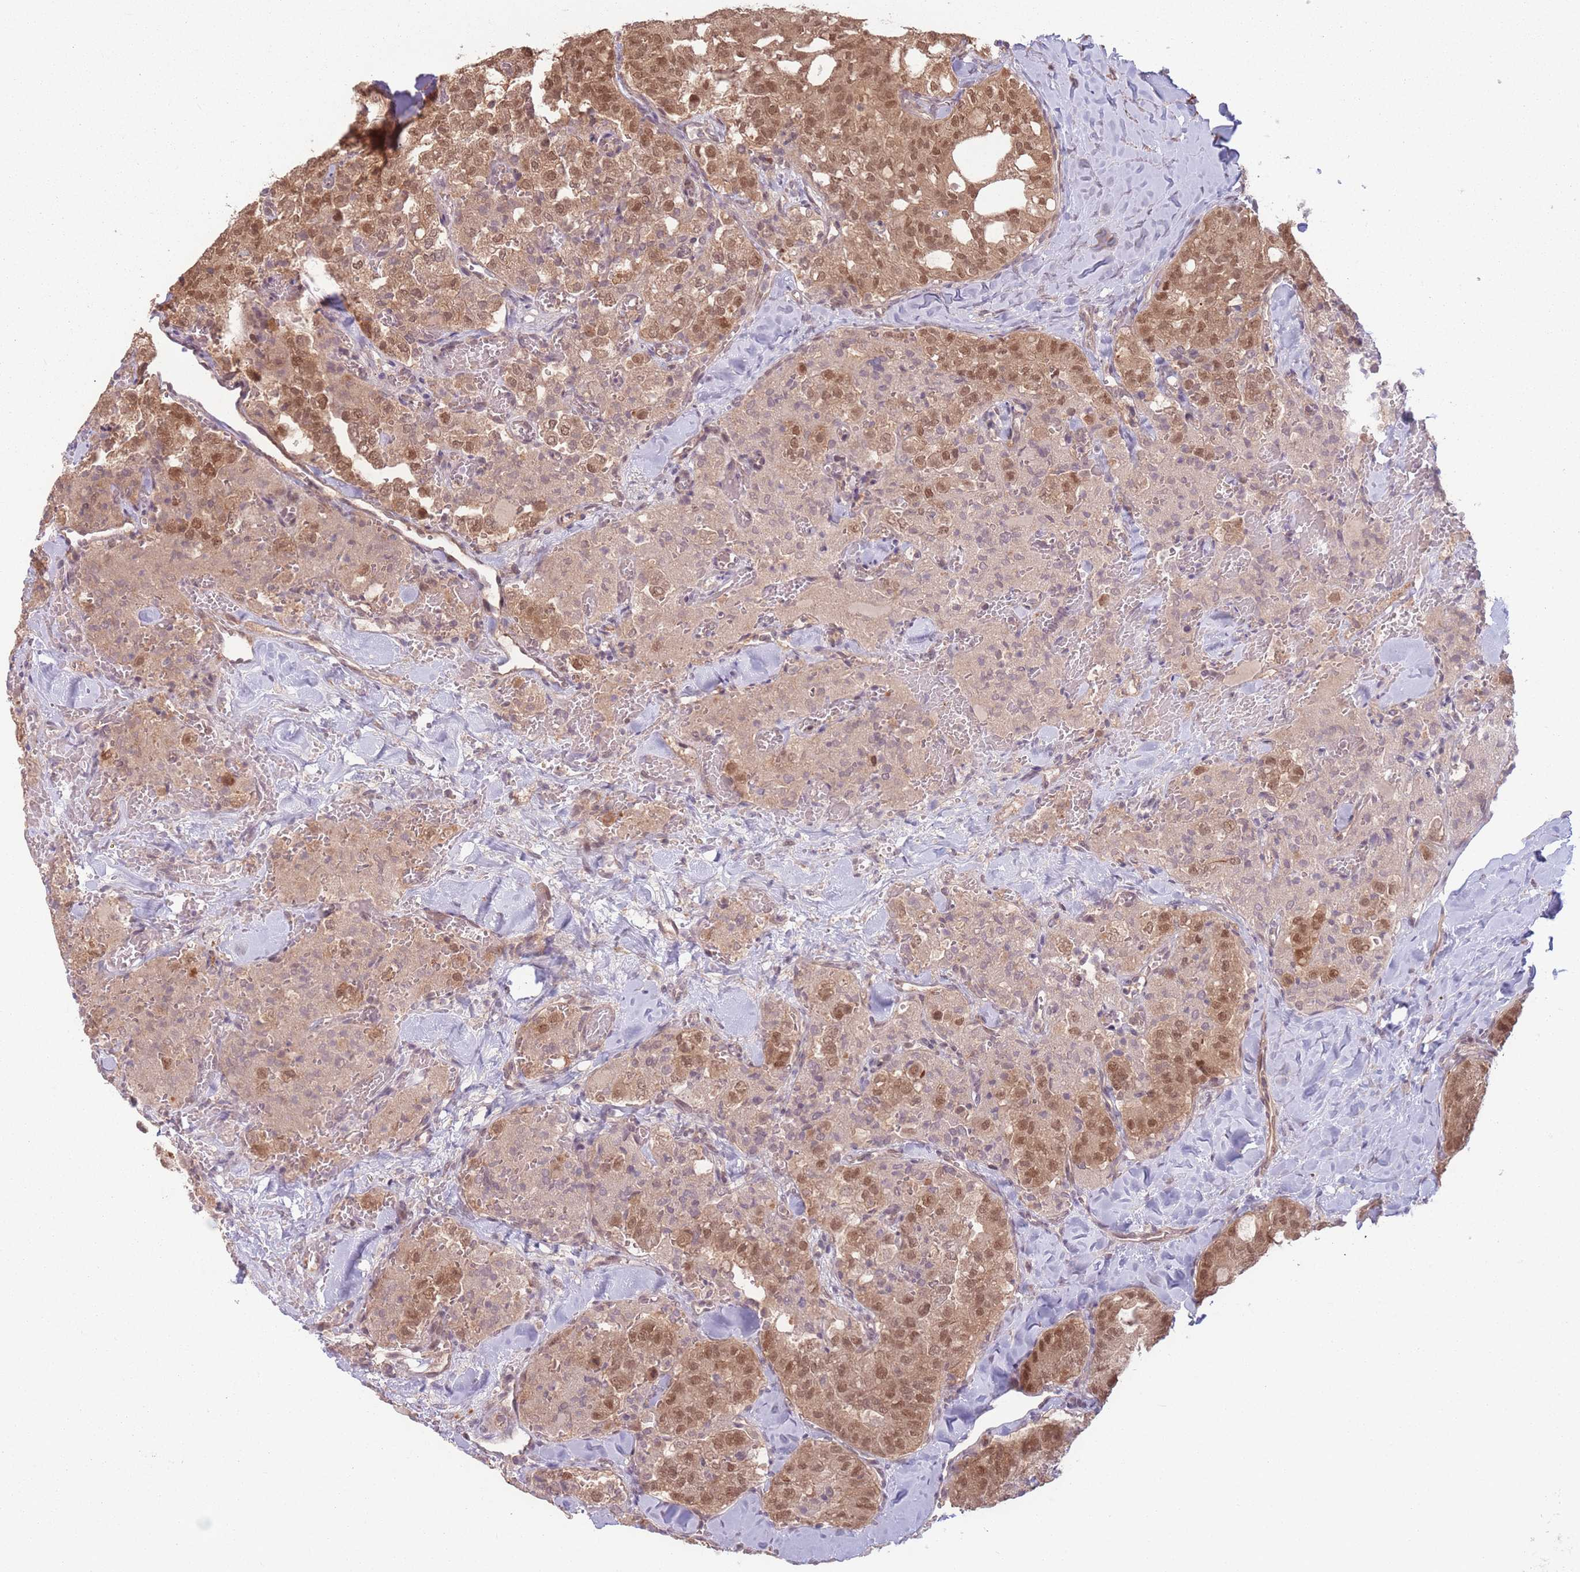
{"staining": {"intensity": "moderate", "quantity": ">75%", "location": "cytoplasmic/membranous,nuclear"}, "tissue": "thyroid cancer", "cell_type": "Tumor cells", "image_type": "cancer", "snomed": [{"axis": "morphology", "description": "Follicular adenoma carcinoma, NOS"}, {"axis": "topography", "description": "Thyroid gland"}], "caption": "Immunohistochemistry (IHC) micrograph of human follicular adenoma carcinoma (thyroid) stained for a protein (brown), which demonstrates medium levels of moderate cytoplasmic/membranous and nuclear positivity in approximately >75% of tumor cells.", "gene": "CCDC154", "patient": {"sex": "male", "age": 75}}